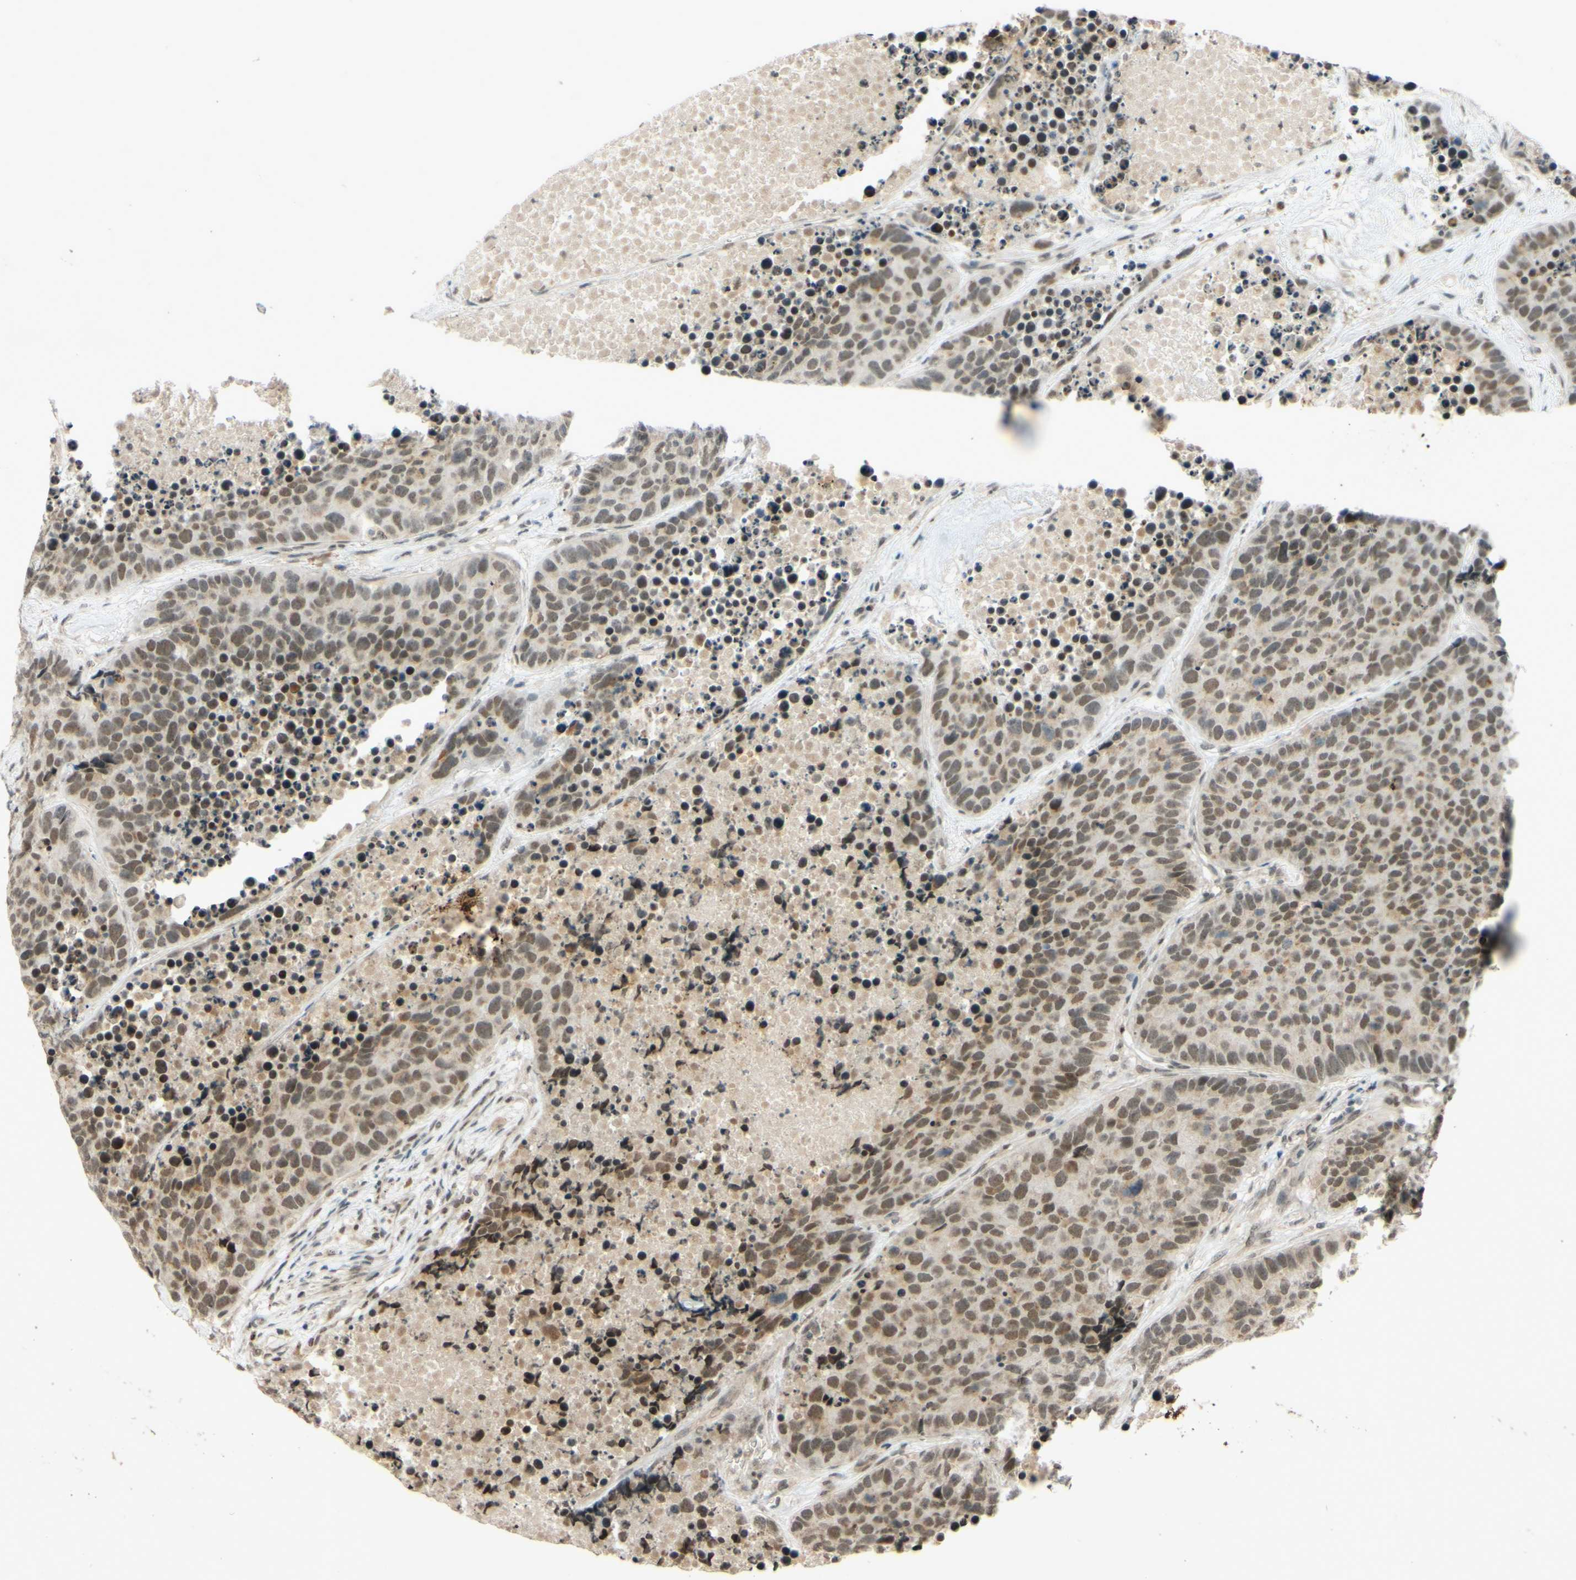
{"staining": {"intensity": "weak", "quantity": ">75%", "location": "nuclear"}, "tissue": "carcinoid", "cell_type": "Tumor cells", "image_type": "cancer", "snomed": [{"axis": "morphology", "description": "Carcinoid, malignant, NOS"}, {"axis": "topography", "description": "Lung"}], "caption": "Carcinoid stained for a protein exhibits weak nuclear positivity in tumor cells. The staining was performed using DAB (3,3'-diaminobenzidine), with brown indicating positive protein expression. Nuclei are stained blue with hematoxylin.", "gene": "SMARCB1", "patient": {"sex": "male", "age": 60}}